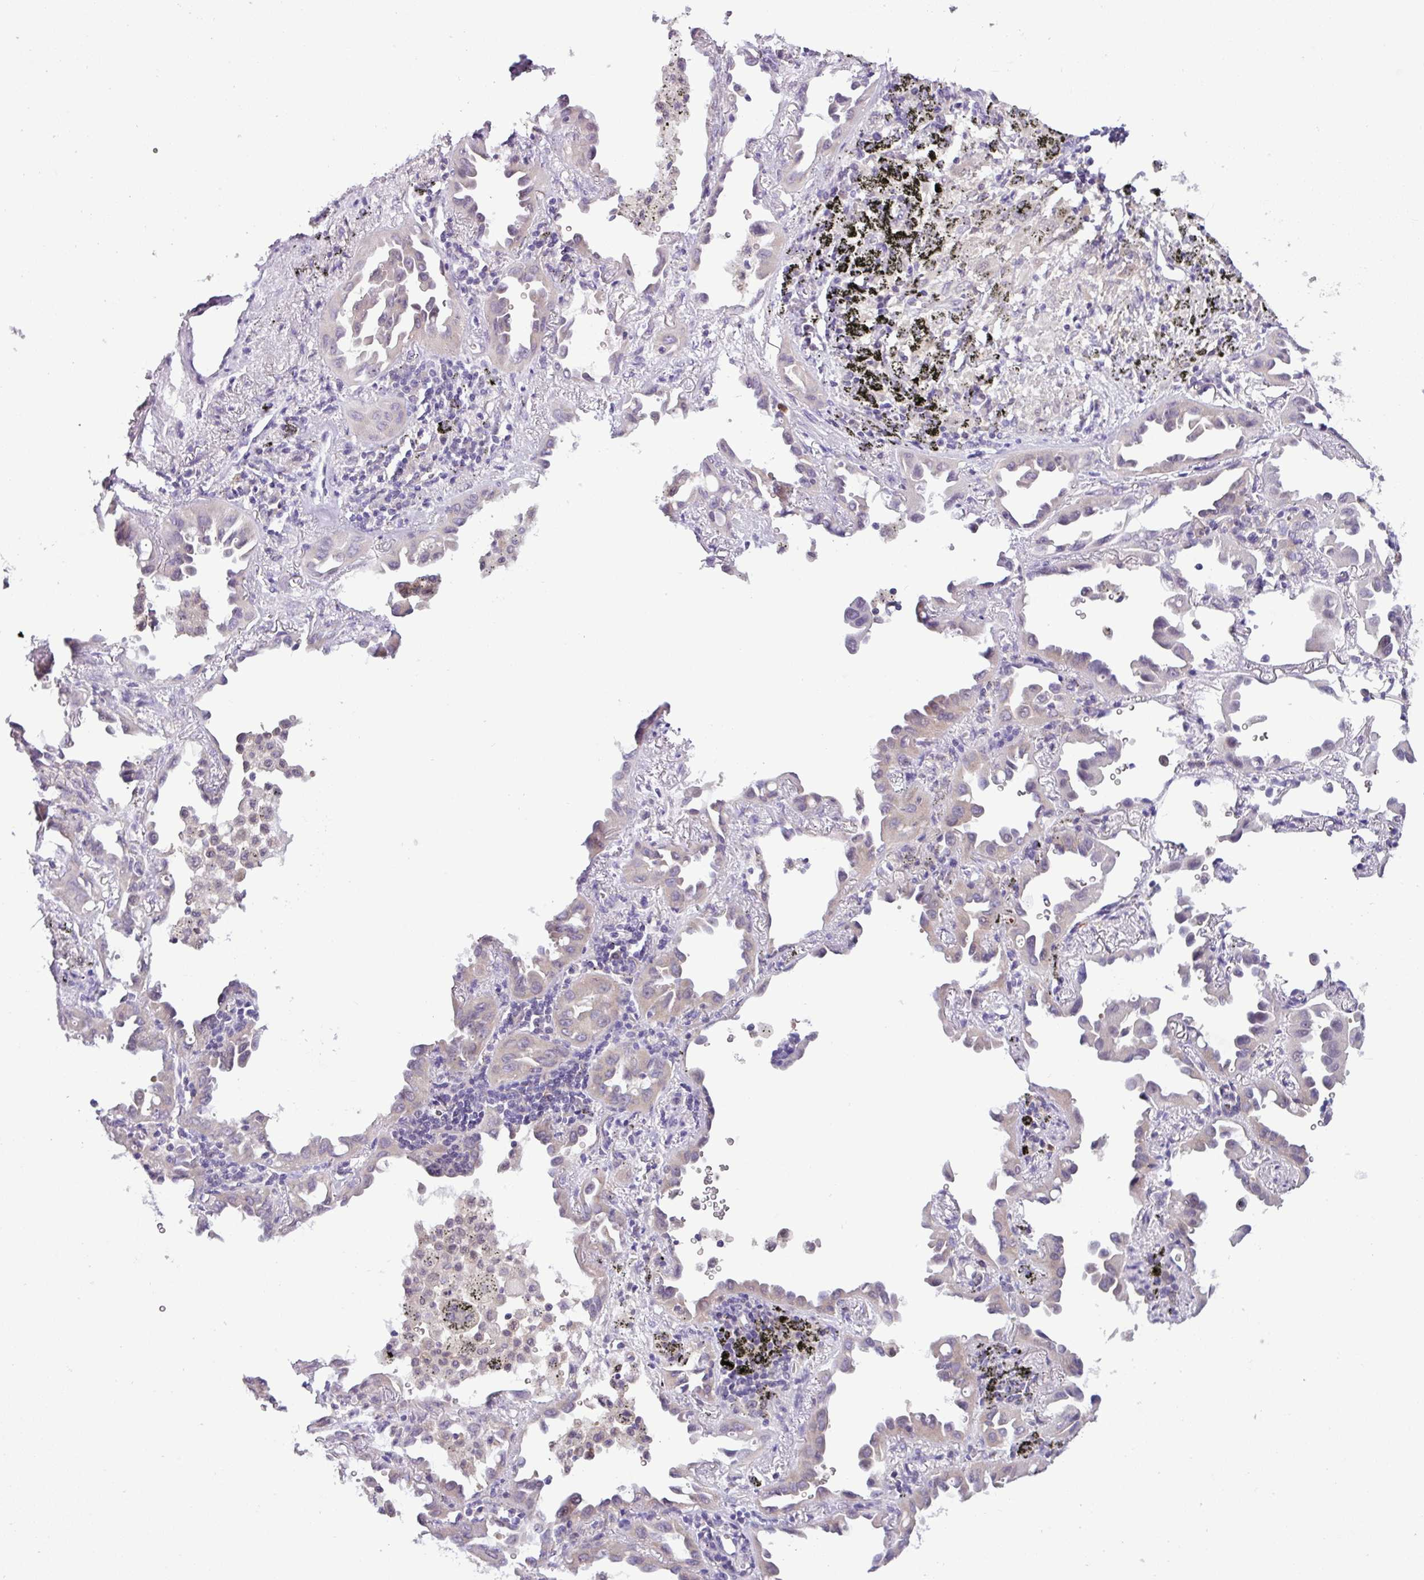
{"staining": {"intensity": "weak", "quantity": "25%-75%", "location": "cytoplasmic/membranous"}, "tissue": "lung cancer", "cell_type": "Tumor cells", "image_type": "cancer", "snomed": [{"axis": "morphology", "description": "Adenocarcinoma, NOS"}, {"axis": "topography", "description": "Lung"}], "caption": "DAB (3,3'-diaminobenzidine) immunohistochemical staining of lung cancer exhibits weak cytoplasmic/membranous protein expression in approximately 25%-75% of tumor cells.", "gene": "TONSL", "patient": {"sex": "male", "age": 68}}